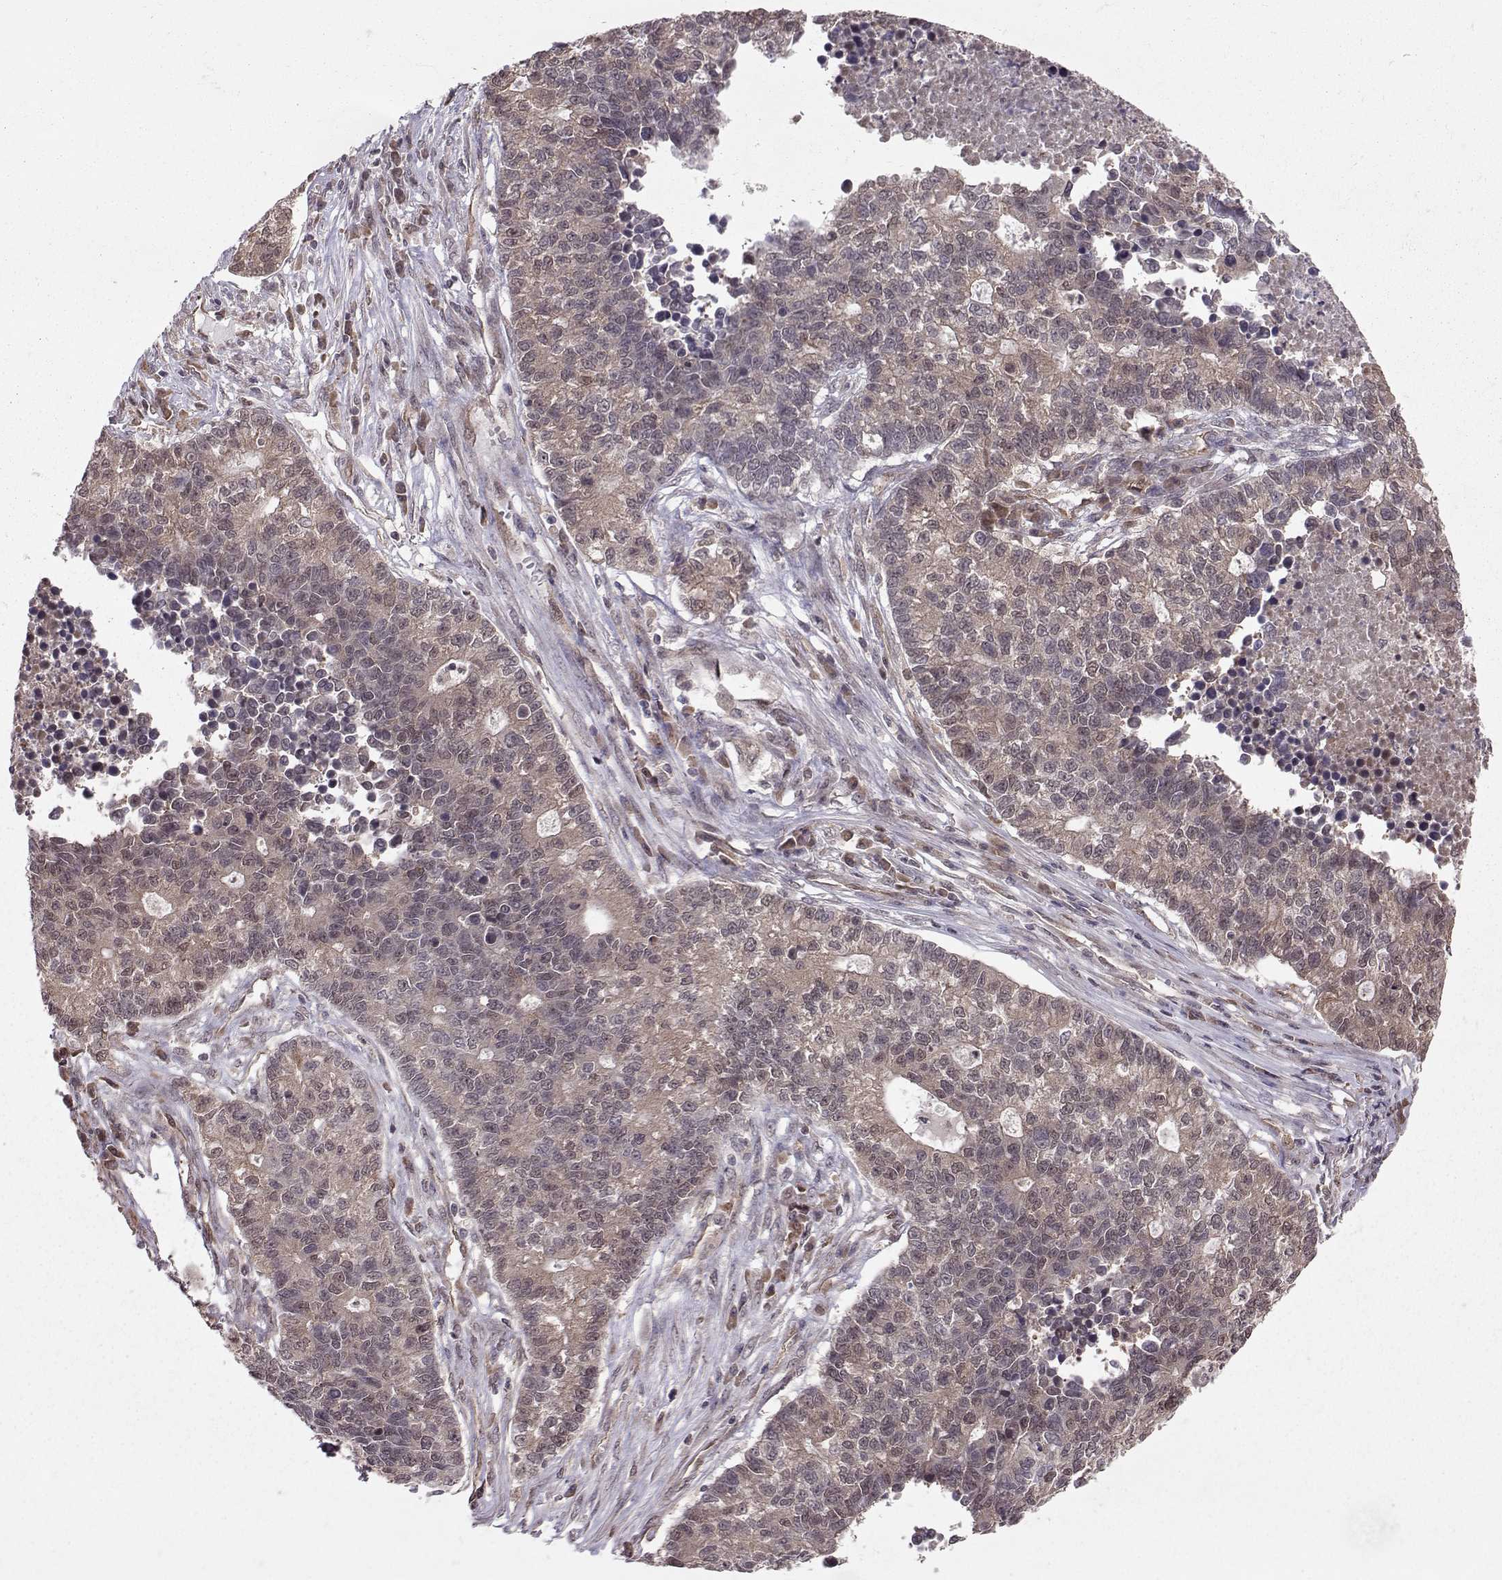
{"staining": {"intensity": "weak", "quantity": "<25%", "location": "cytoplasmic/membranous"}, "tissue": "lung cancer", "cell_type": "Tumor cells", "image_type": "cancer", "snomed": [{"axis": "morphology", "description": "Adenocarcinoma, NOS"}, {"axis": "topography", "description": "Lung"}], "caption": "Immunohistochemistry (IHC) image of lung cancer stained for a protein (brown), which displays no staining in tumor cells. (Immunohistochemistry (IHC), brightfield microscopy, high magnification).", "gene": "PPP2R2A", "patient": {"sex": "male", "age": 57}}